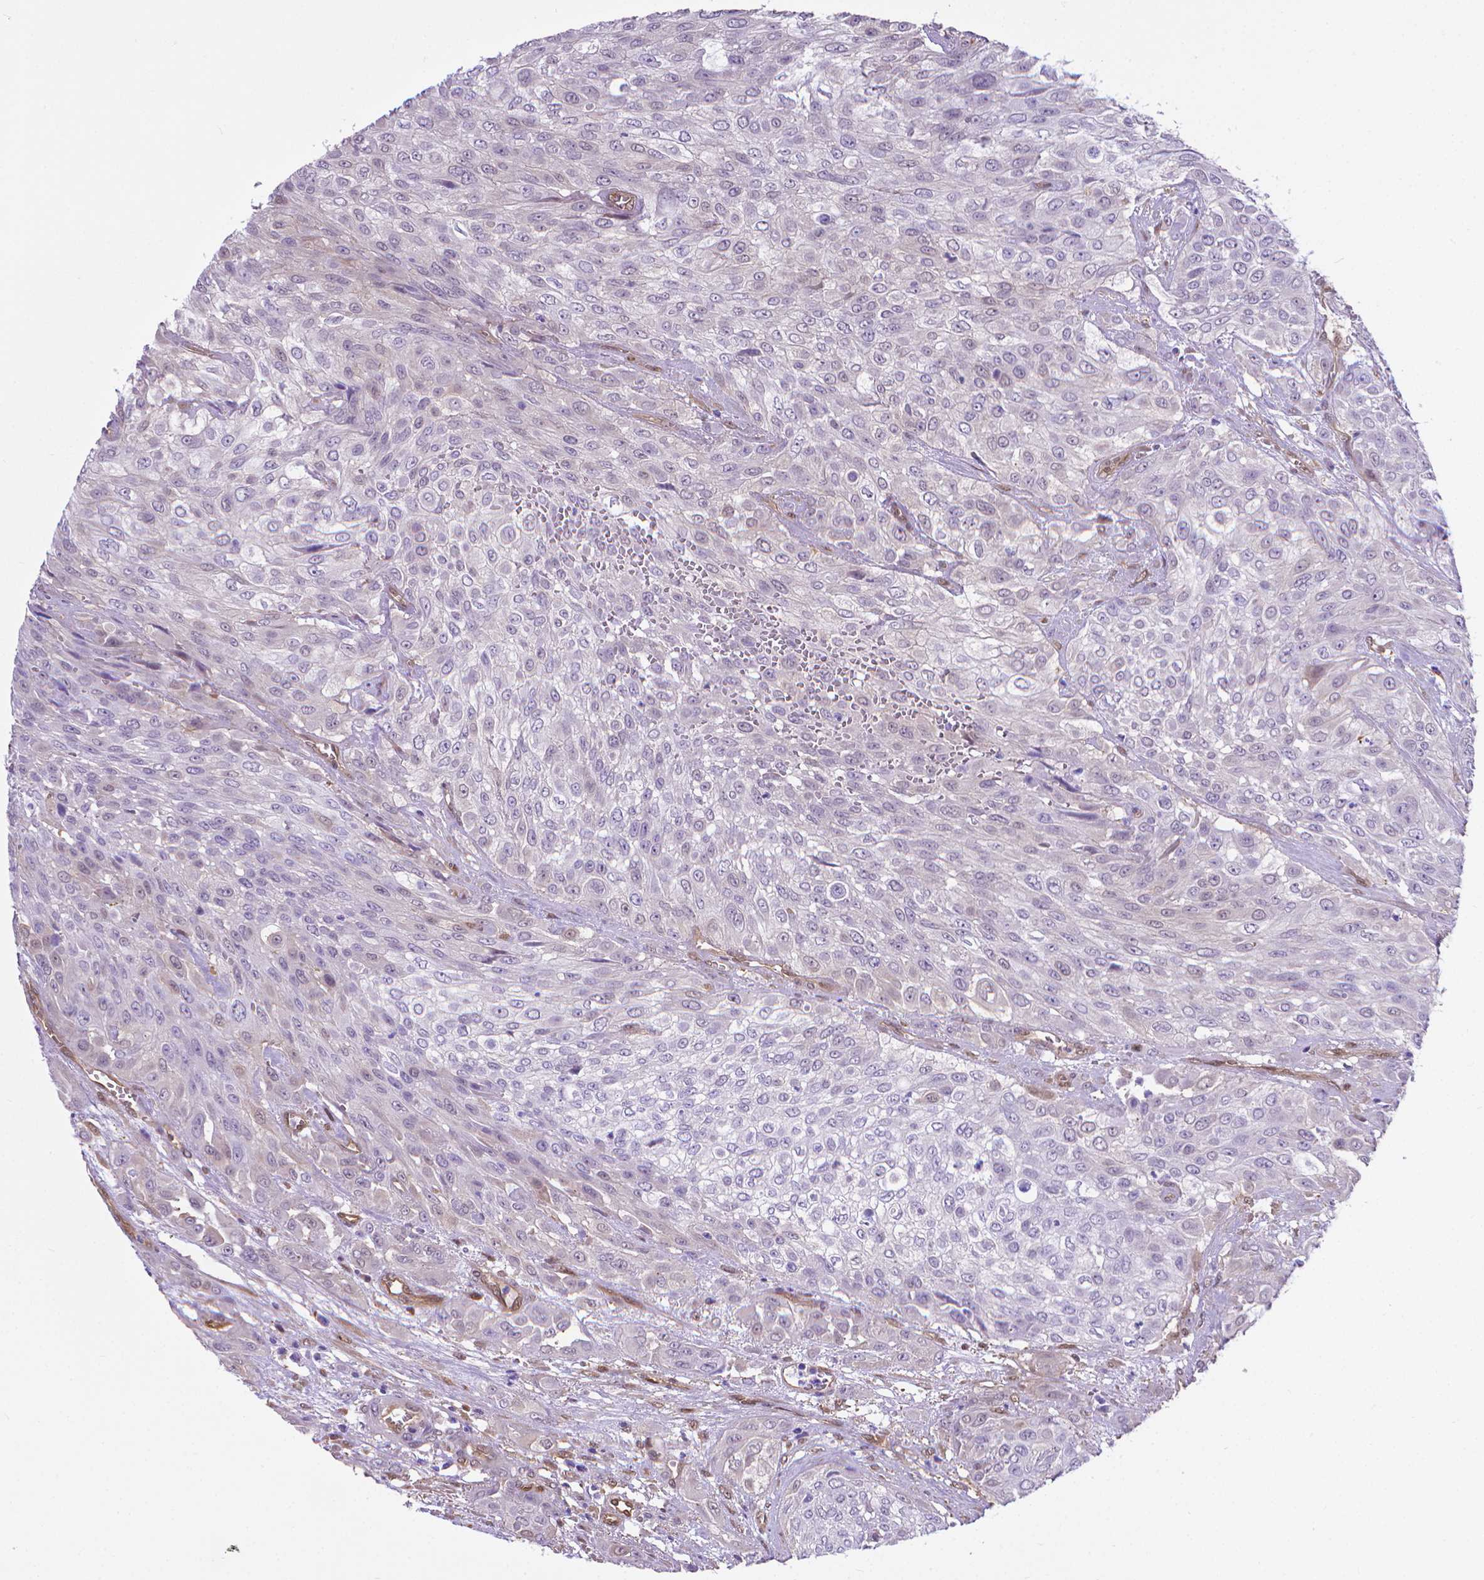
{"staining": {"intensity": "negative", "quantity": "none", "location": "none"}, "tissue": "urothelial cancer", "cell_type": "Tumor cells", "image_type": "cancer", "snomed": [{"axis": "morphology", "description": "Urothelial carcinoma, High grade"}, {"axis": "topography", "description": "Urinary bladder"}], "caption": "Photomicrograph shows no protein positivity in tumor cells of urothelial carcinoma (high-grade) tissue.", "gene": "CLIC4", "patient": {"sex": "male", "age": 57}}